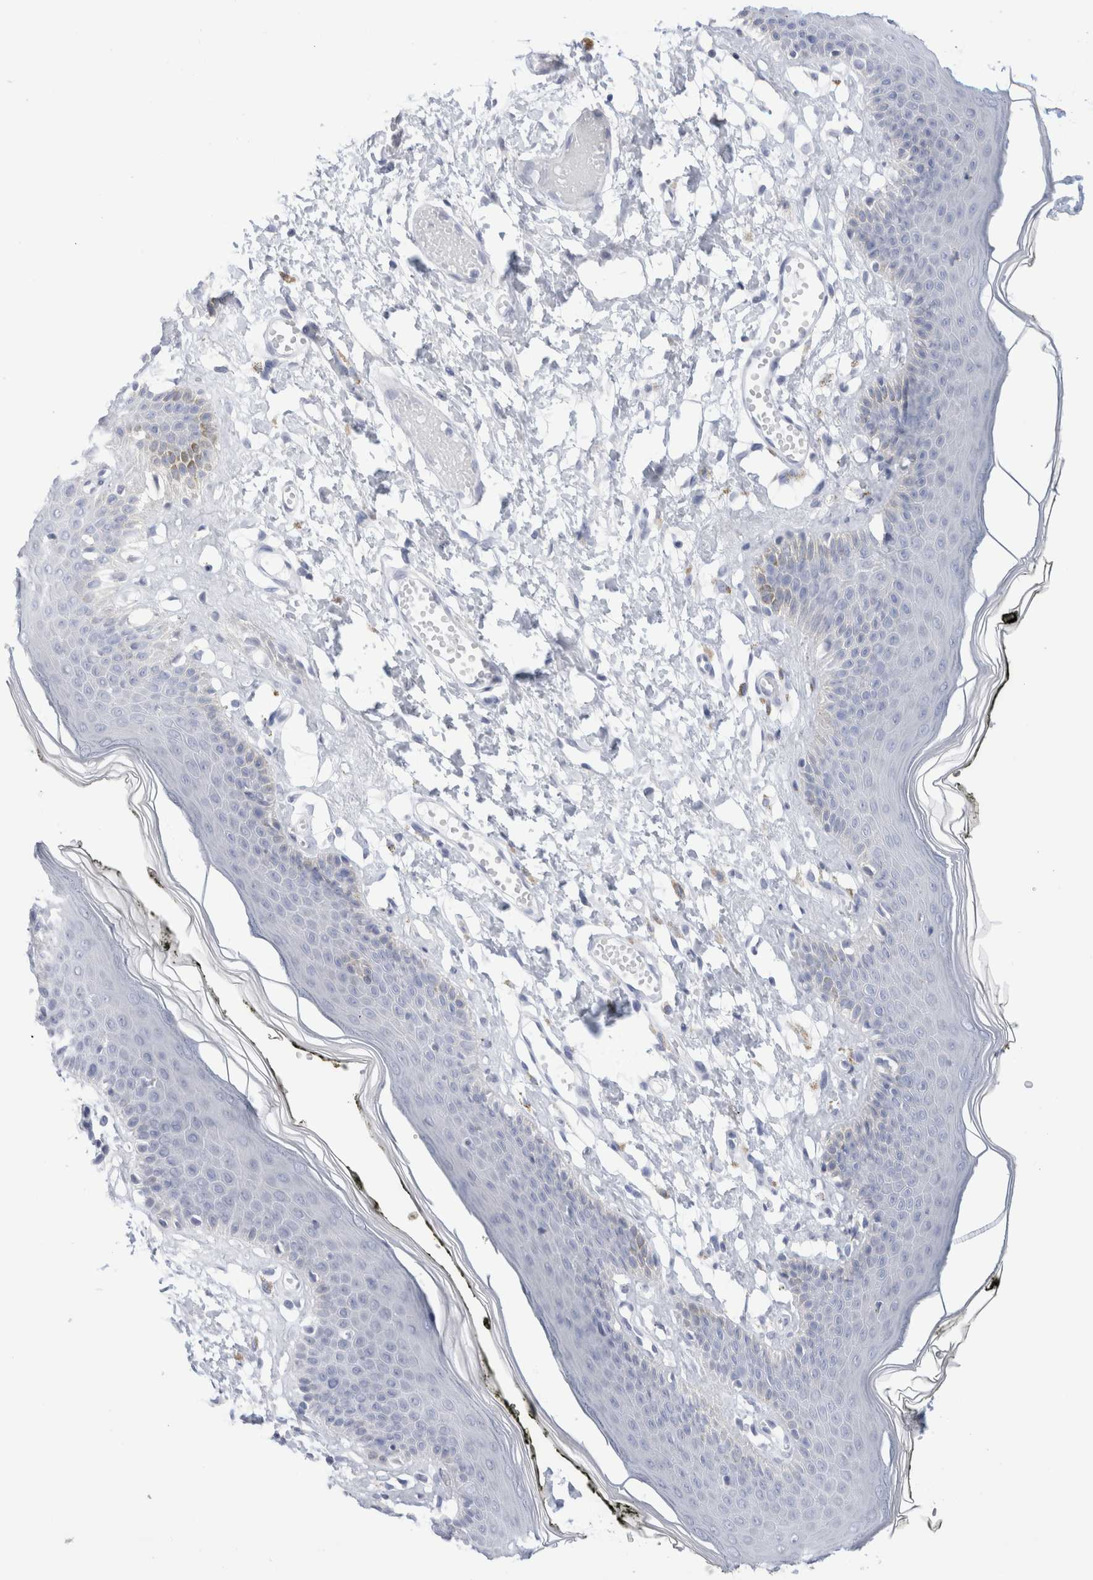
{"staining": {"intensity": "negative", "quantity": "none", "location": "none"}, "tissue": "skin", "cell_type": "Epidermal cells", "image_type": "normal", "snomed": [{"axis": "morphology", "description": "Normal tissue, NOS"}, {"axis": "morphology", "description": "Inflammation, NOS"}, {"axis": "topography", "description": "Vulva"}], "caption": "Skin was stained to show a protein in brown. There is no significant expression in epidermal cells.", "gene": "ECHDC2", "patient": {"sex": "female", "age": 84}}